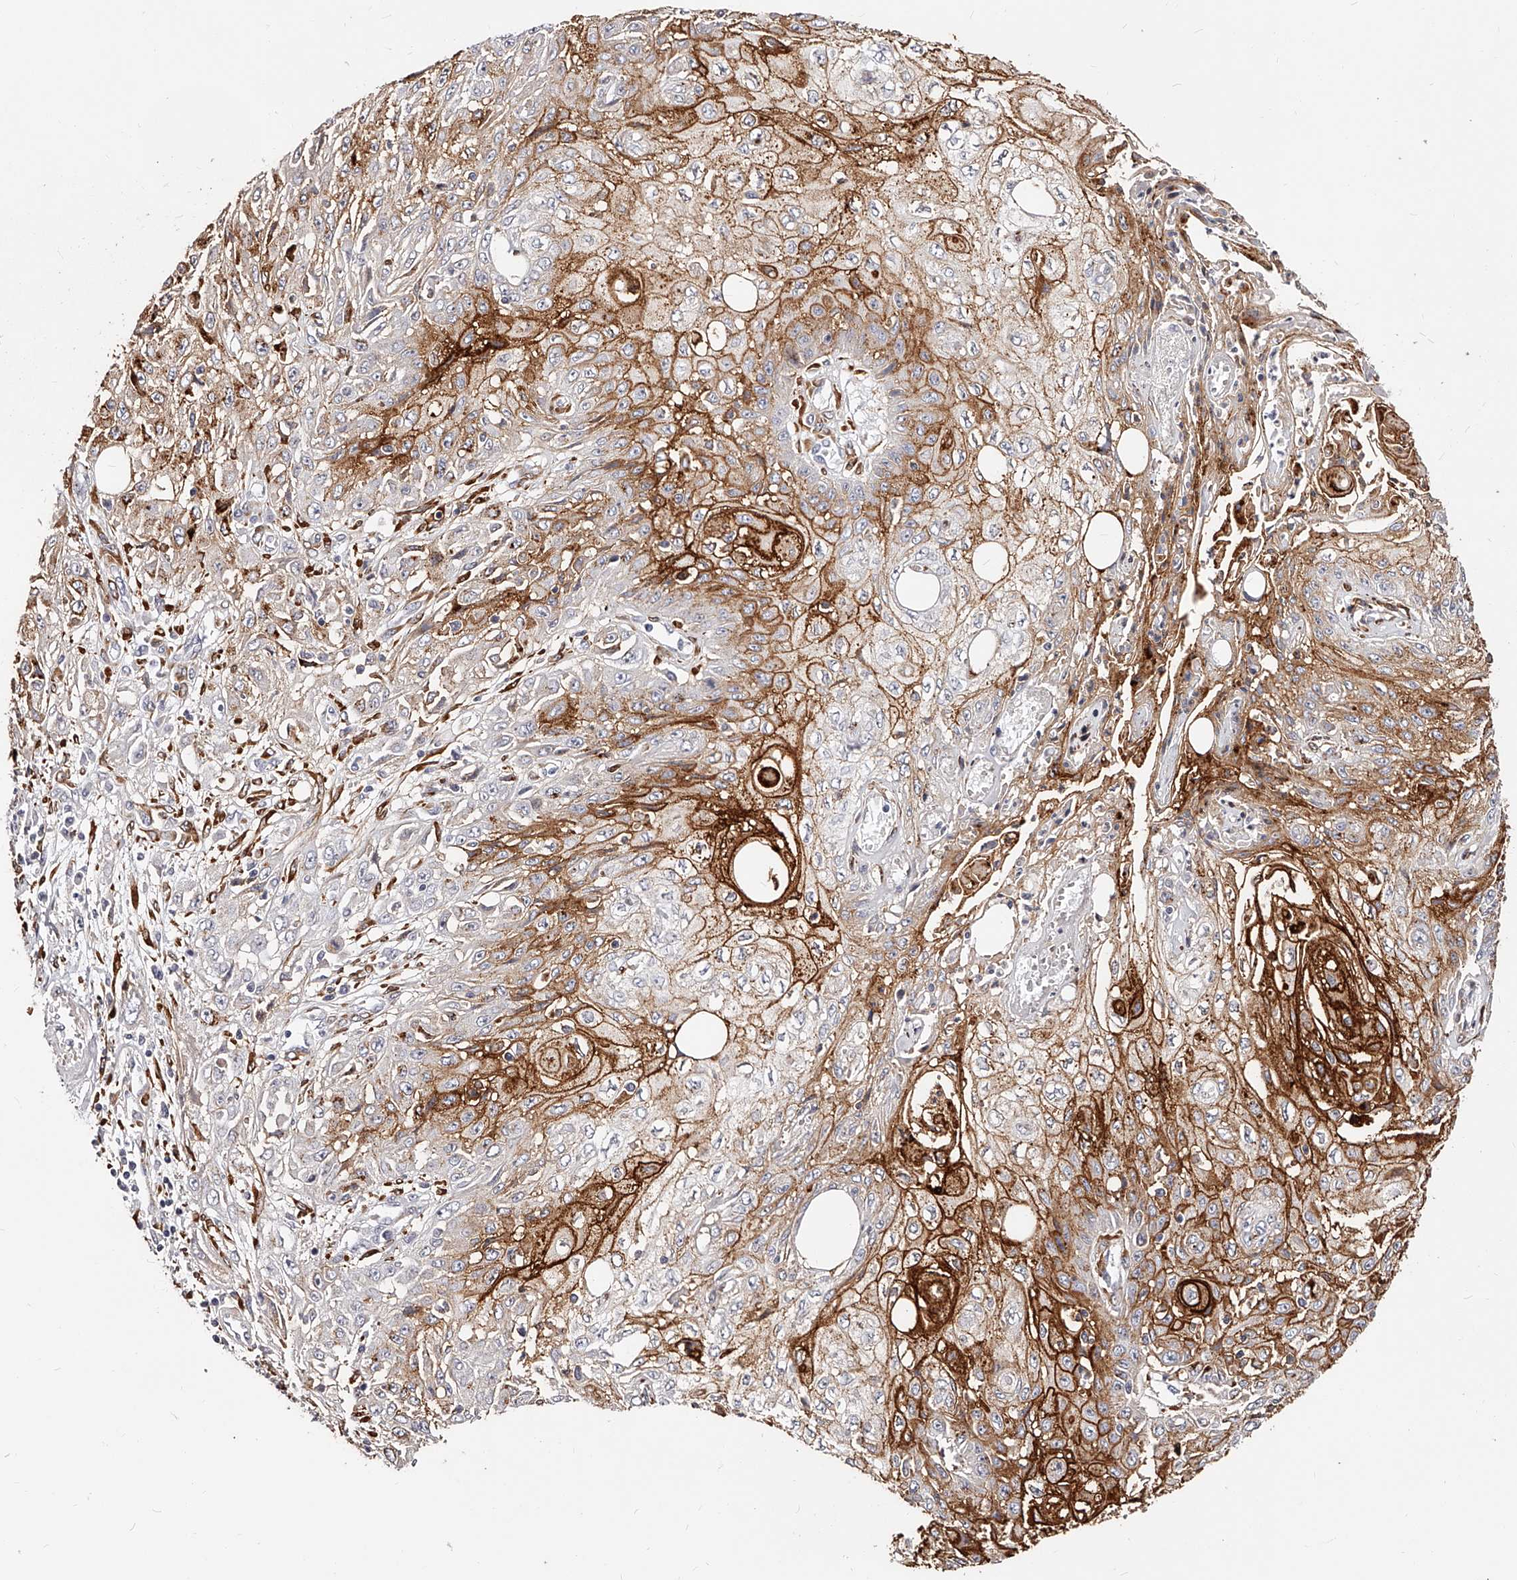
{"staining": {"intensity": "strong", "quantity": "25%-75%", "location": "cytoplasmic/membranous"}, "tissue": "skin cancer", "cell_type": "Tumor cells", "image_type": "cancer", "snomed": [{"axis": "morphology", "description": "Squamous cell carcinoma, NOS"}, {"axis": "morphology", "description": "Squamous cell carcinoma, metastatic, NOS"}, {"axis": "topography", "description": "Skin"}, {"axis": "topography", "description": "Lymph node"}], "caption": "Skin cancer (squamous cell carcinoma) stained for a protein reveals strong cytoplasmic/membranous positivity in tumor cells.", "gene": "CD82", "patient": {"sex": "male", "age": 75}}